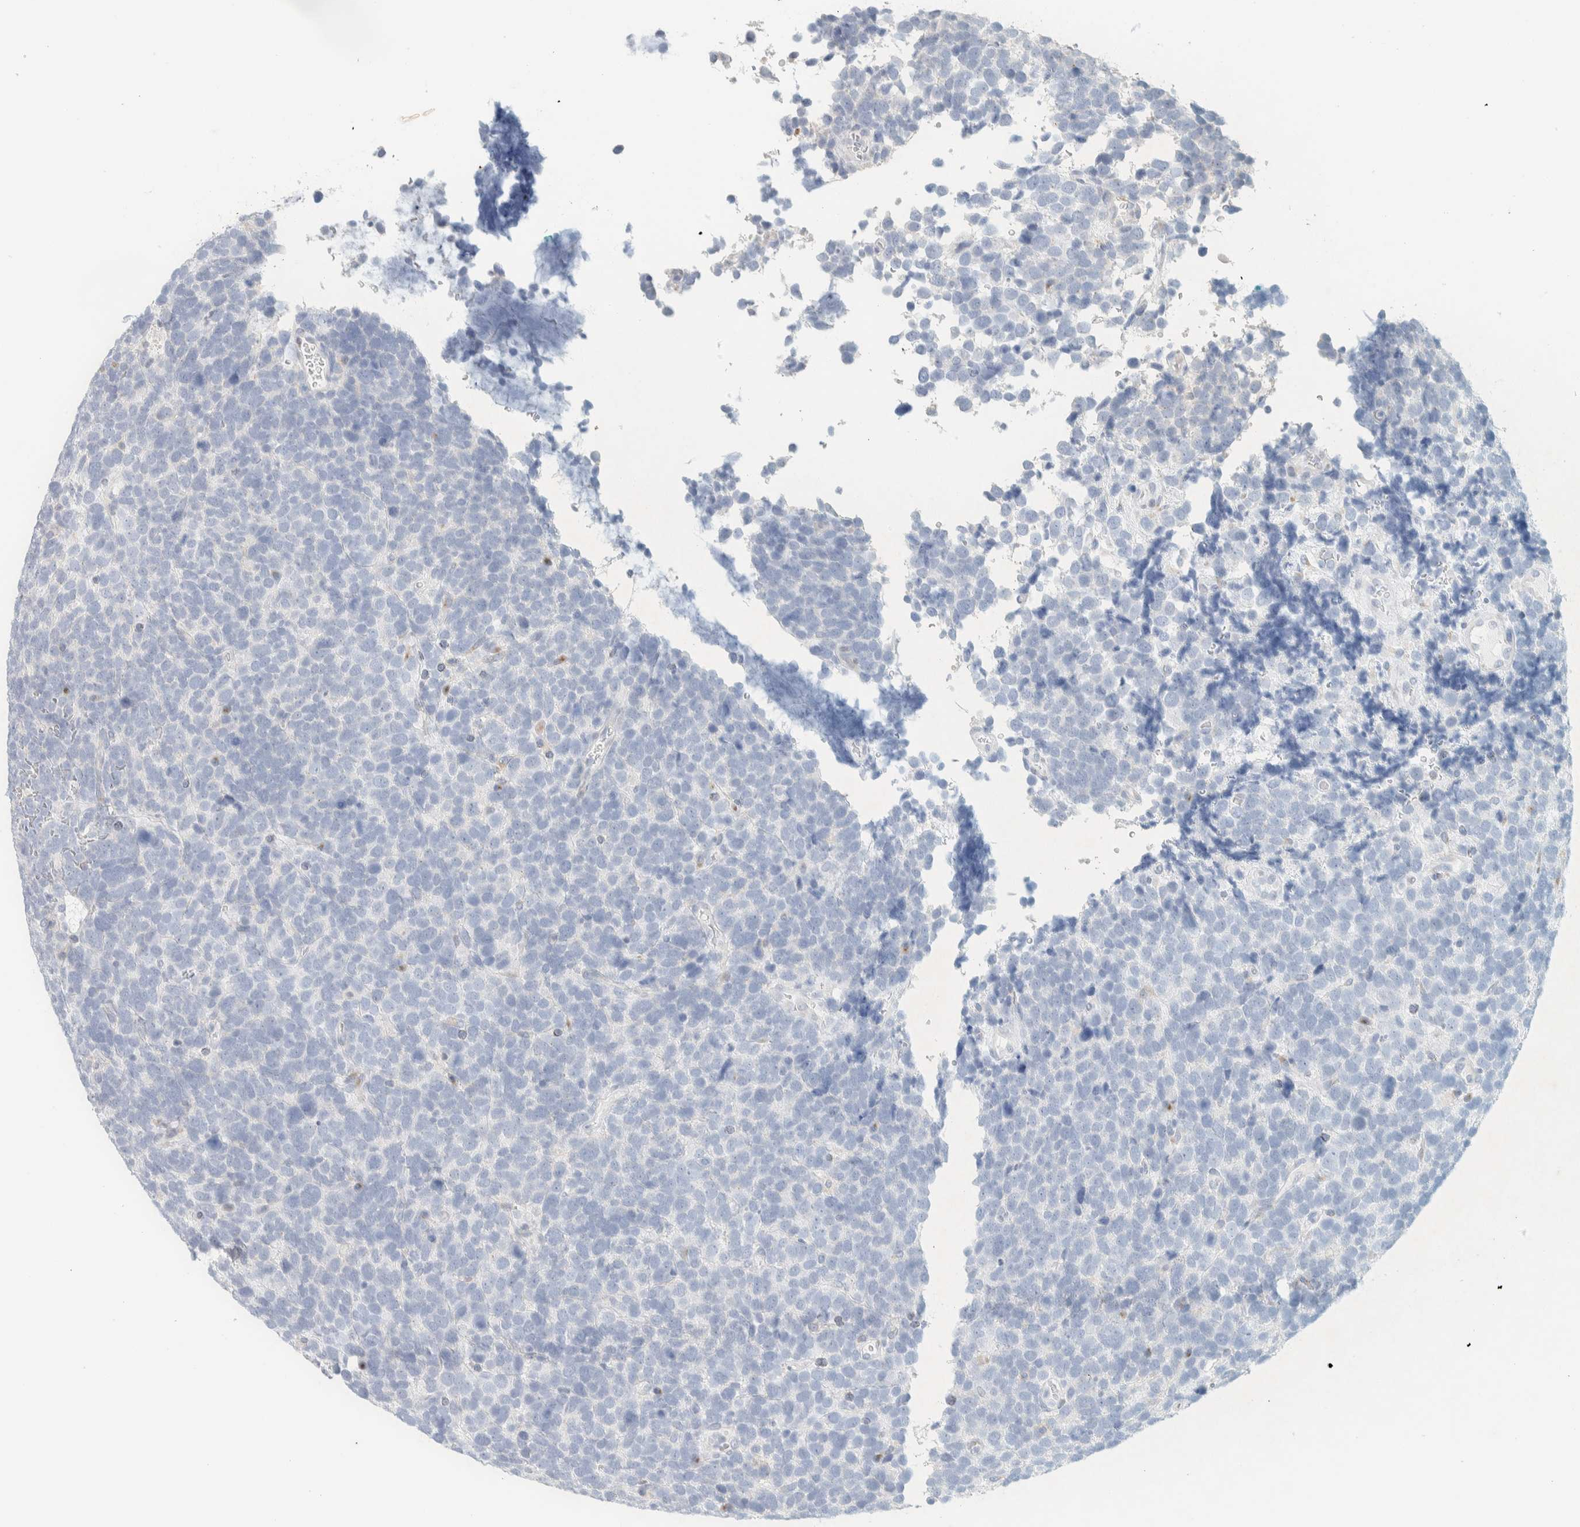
{"staining": {"intensity": "negative", "quantity": "none", "location": "none"}, "tissue": "urothelial cancer", "cell_type": "Tumor cells", "image_type": "cancer", "snomed": [{"axis": "morphology", "description": "Urothelial carcinoma, High grade"}, {"axis": "topography", "description": "Urinary bladder"}], "caption": "Urothelial cancer was stained to show a protein in brown. There is no significant expression in tumor cells. The staining is performed using DAB (3,3'-diaminobenzidine) brown chromogen with nuclei counter-stained in using hematoxylin.", "gene": "SPNS3", "patient": {"sex": "female", "age": 82}}